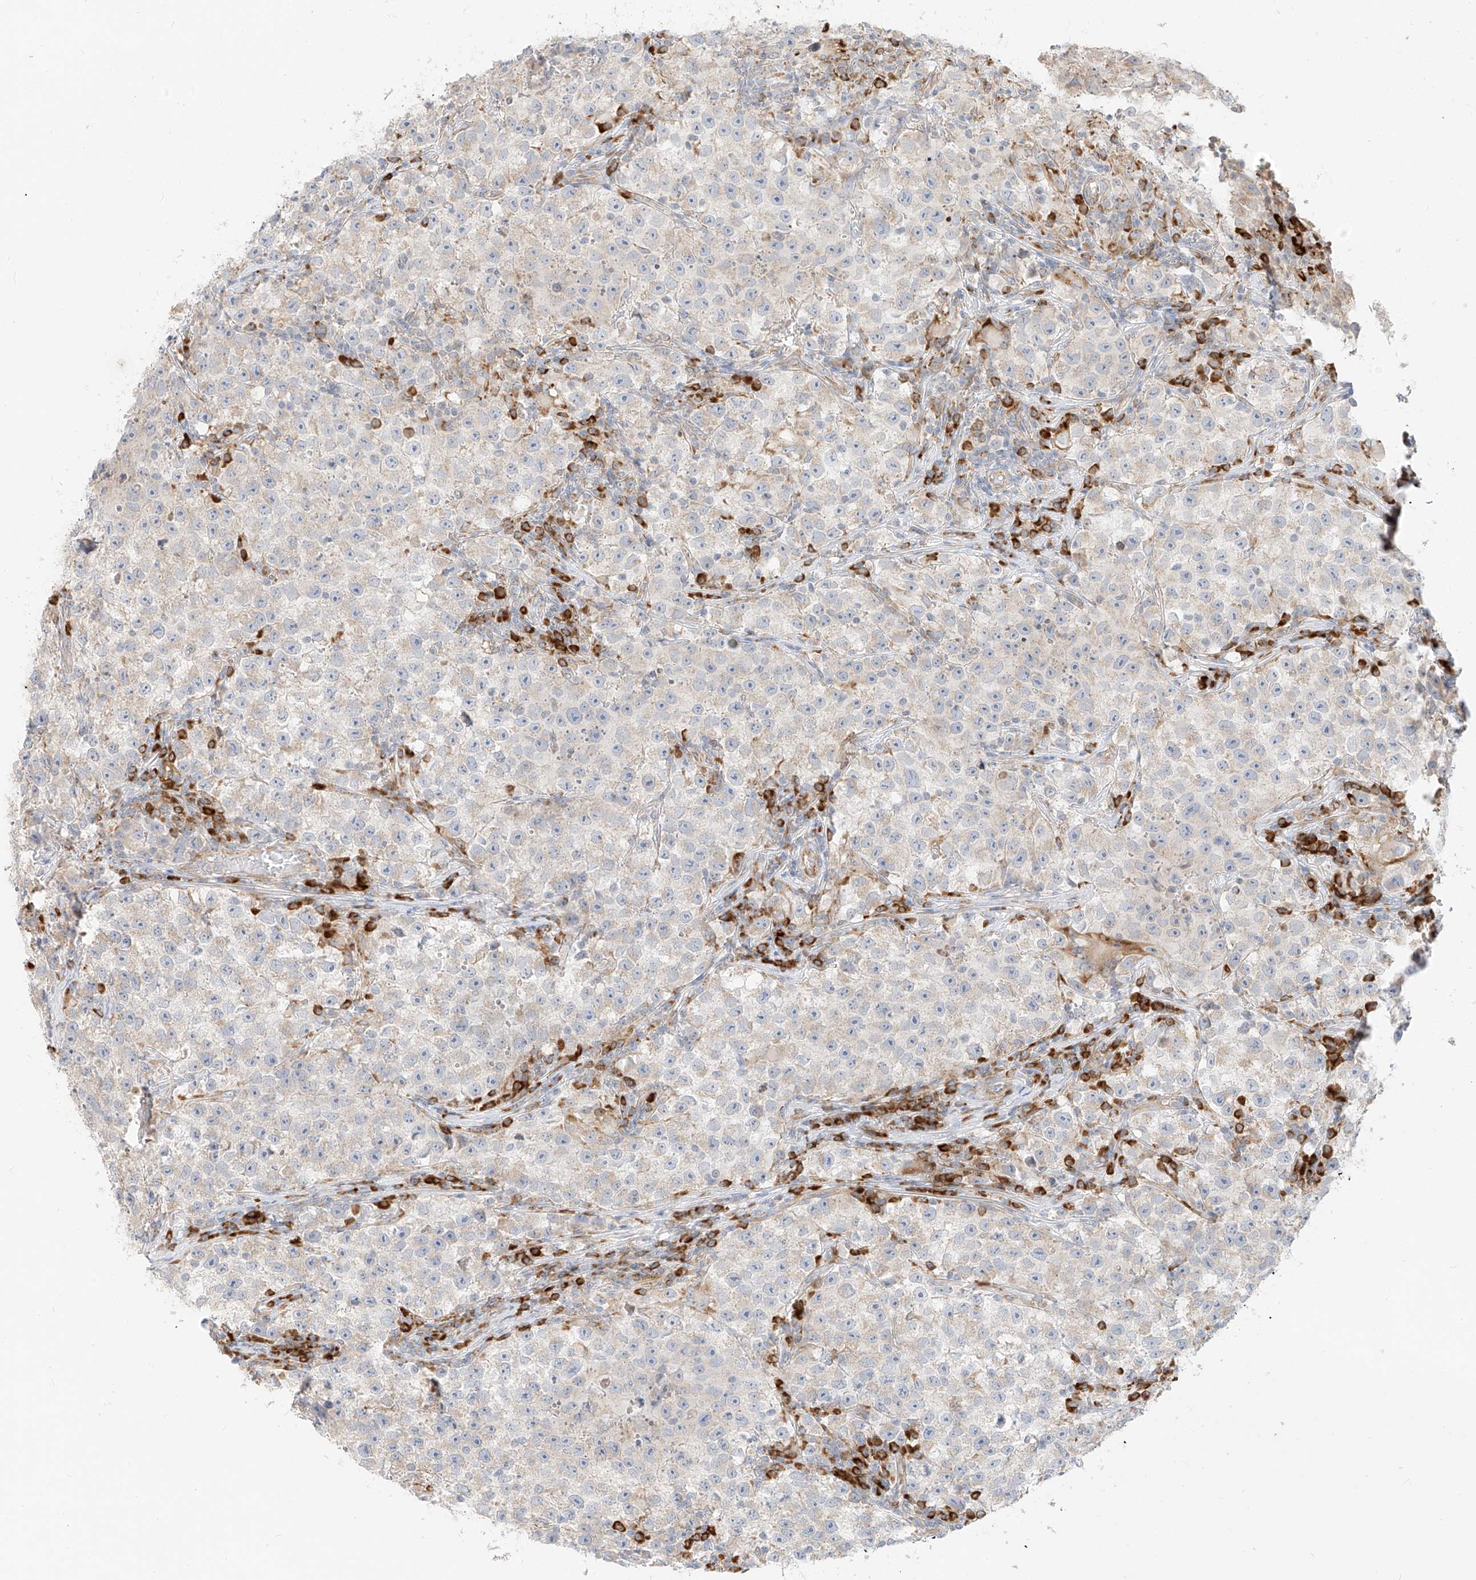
{"staining": {"intensity": "weak", "quantity": "<25%", "location": "cytoplasmic/membranous"}, "tissue": "testis cancer", "cell_type": "Tumor cells", "image_type": "cancer", "snomed": [{"axis": "morphology", "description": "Seminoma, NOS"}, {"axis": "topography", "description": "Testis"}], "caption": "This histopathology image is of testis cancer stained with immunohistochemistry (IHC) to label a protein in brown with the nuclei are counter-stained blue. There is no expression in tumor cells.", "gene": "STT3A", "patient": {"sex": "male", "age": 22}}